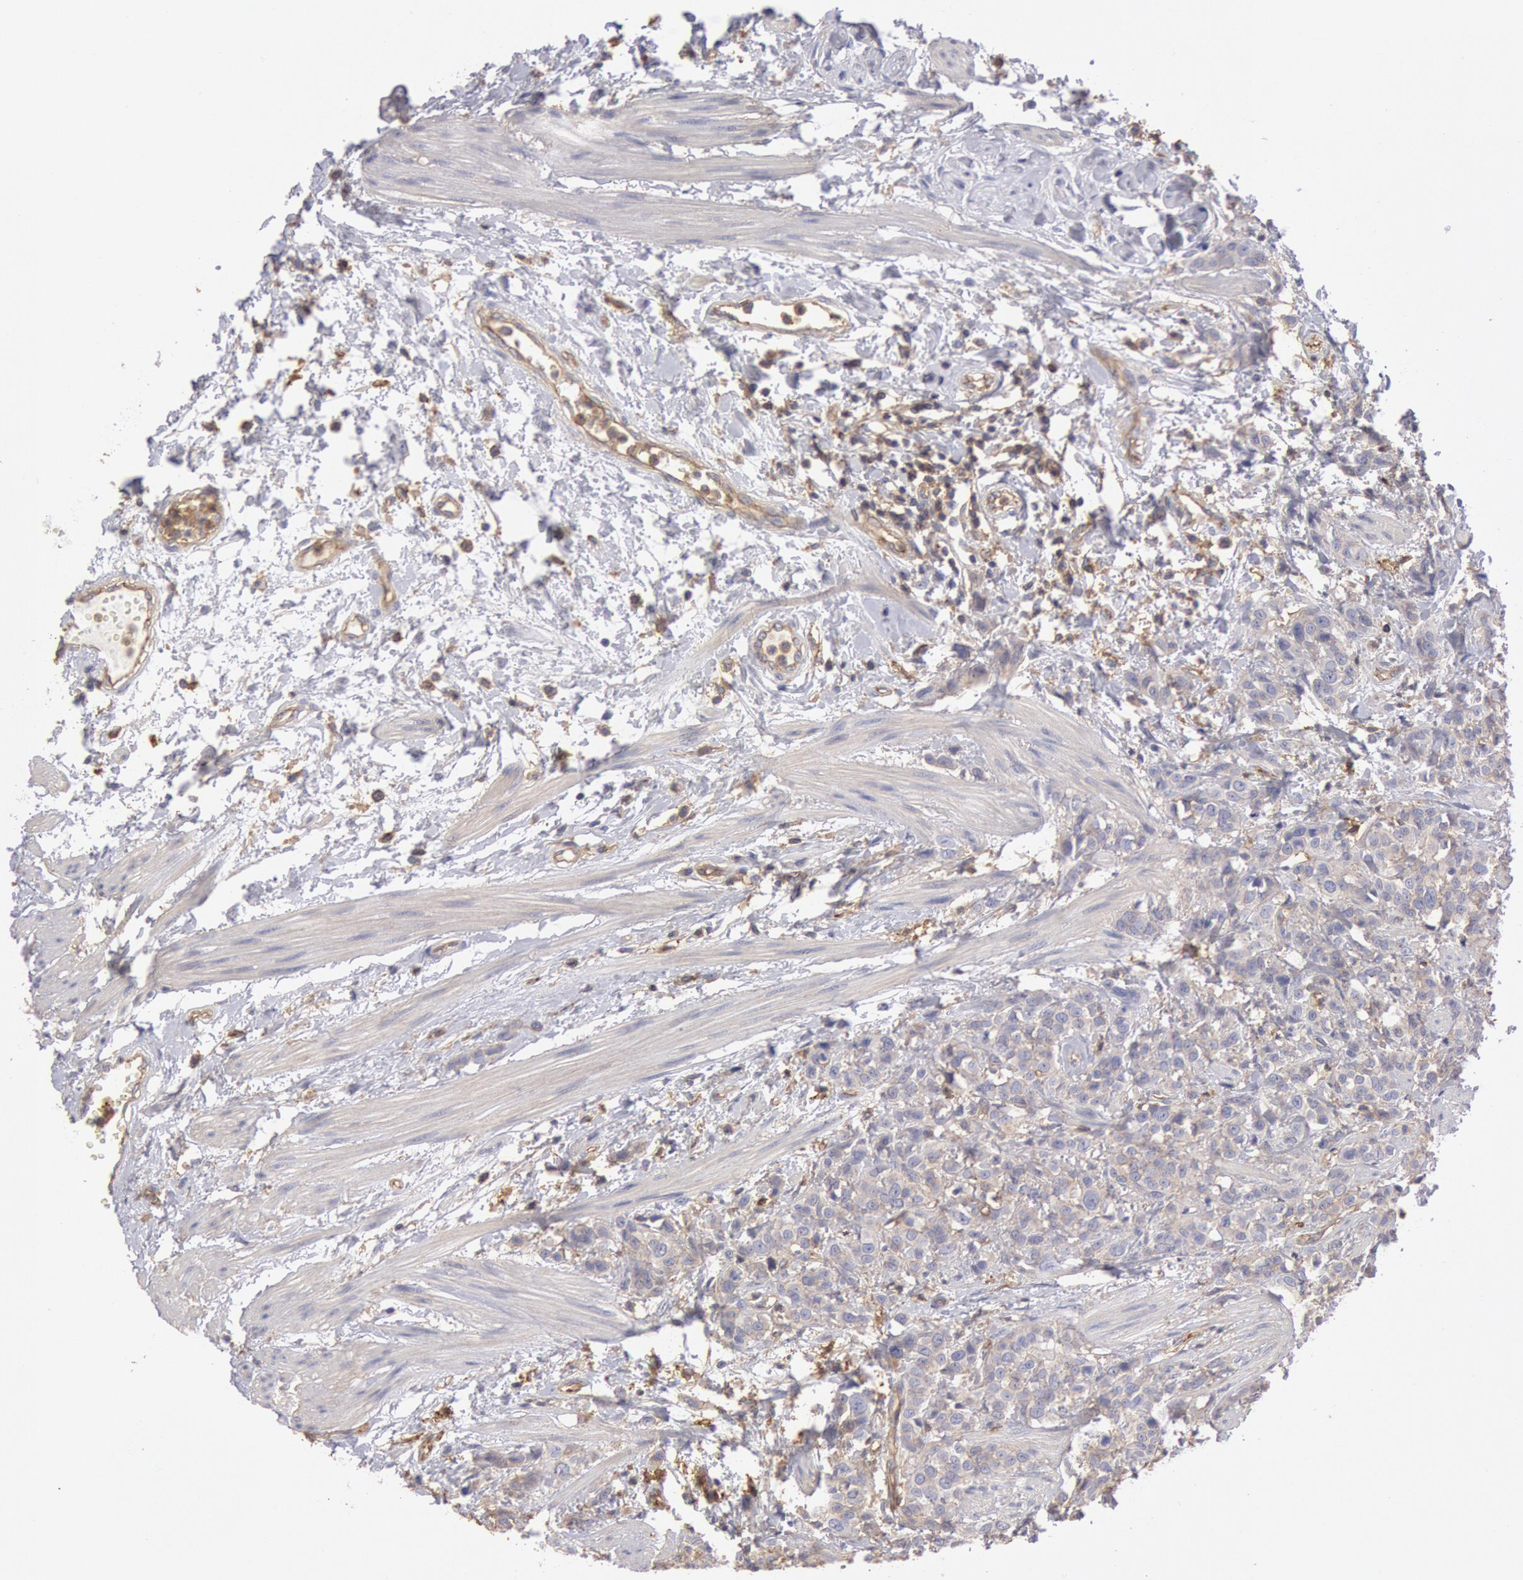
{"staining": {"intensity": "weak", "quantity": ">75%", "location": "cytoplasmic/membranous"}, "tissue": "urothelial cancer", "cell_type": "Tumor cells", "image_type": "cancer", "snomed": [{"axis": "morphology", "description": "Urothelial carcinoma, High grade"}, {"axis": "topography", "description": "Urinary bladder"}], "caption": "There is low levels of weak cytoplasmic/membranous staining in tumor cells of urothelial cancer, as demonstrated by immunohistochemical staining (brown color).", "gene": "SNAP23", "patient": {"sex": "male", "age": 56}}